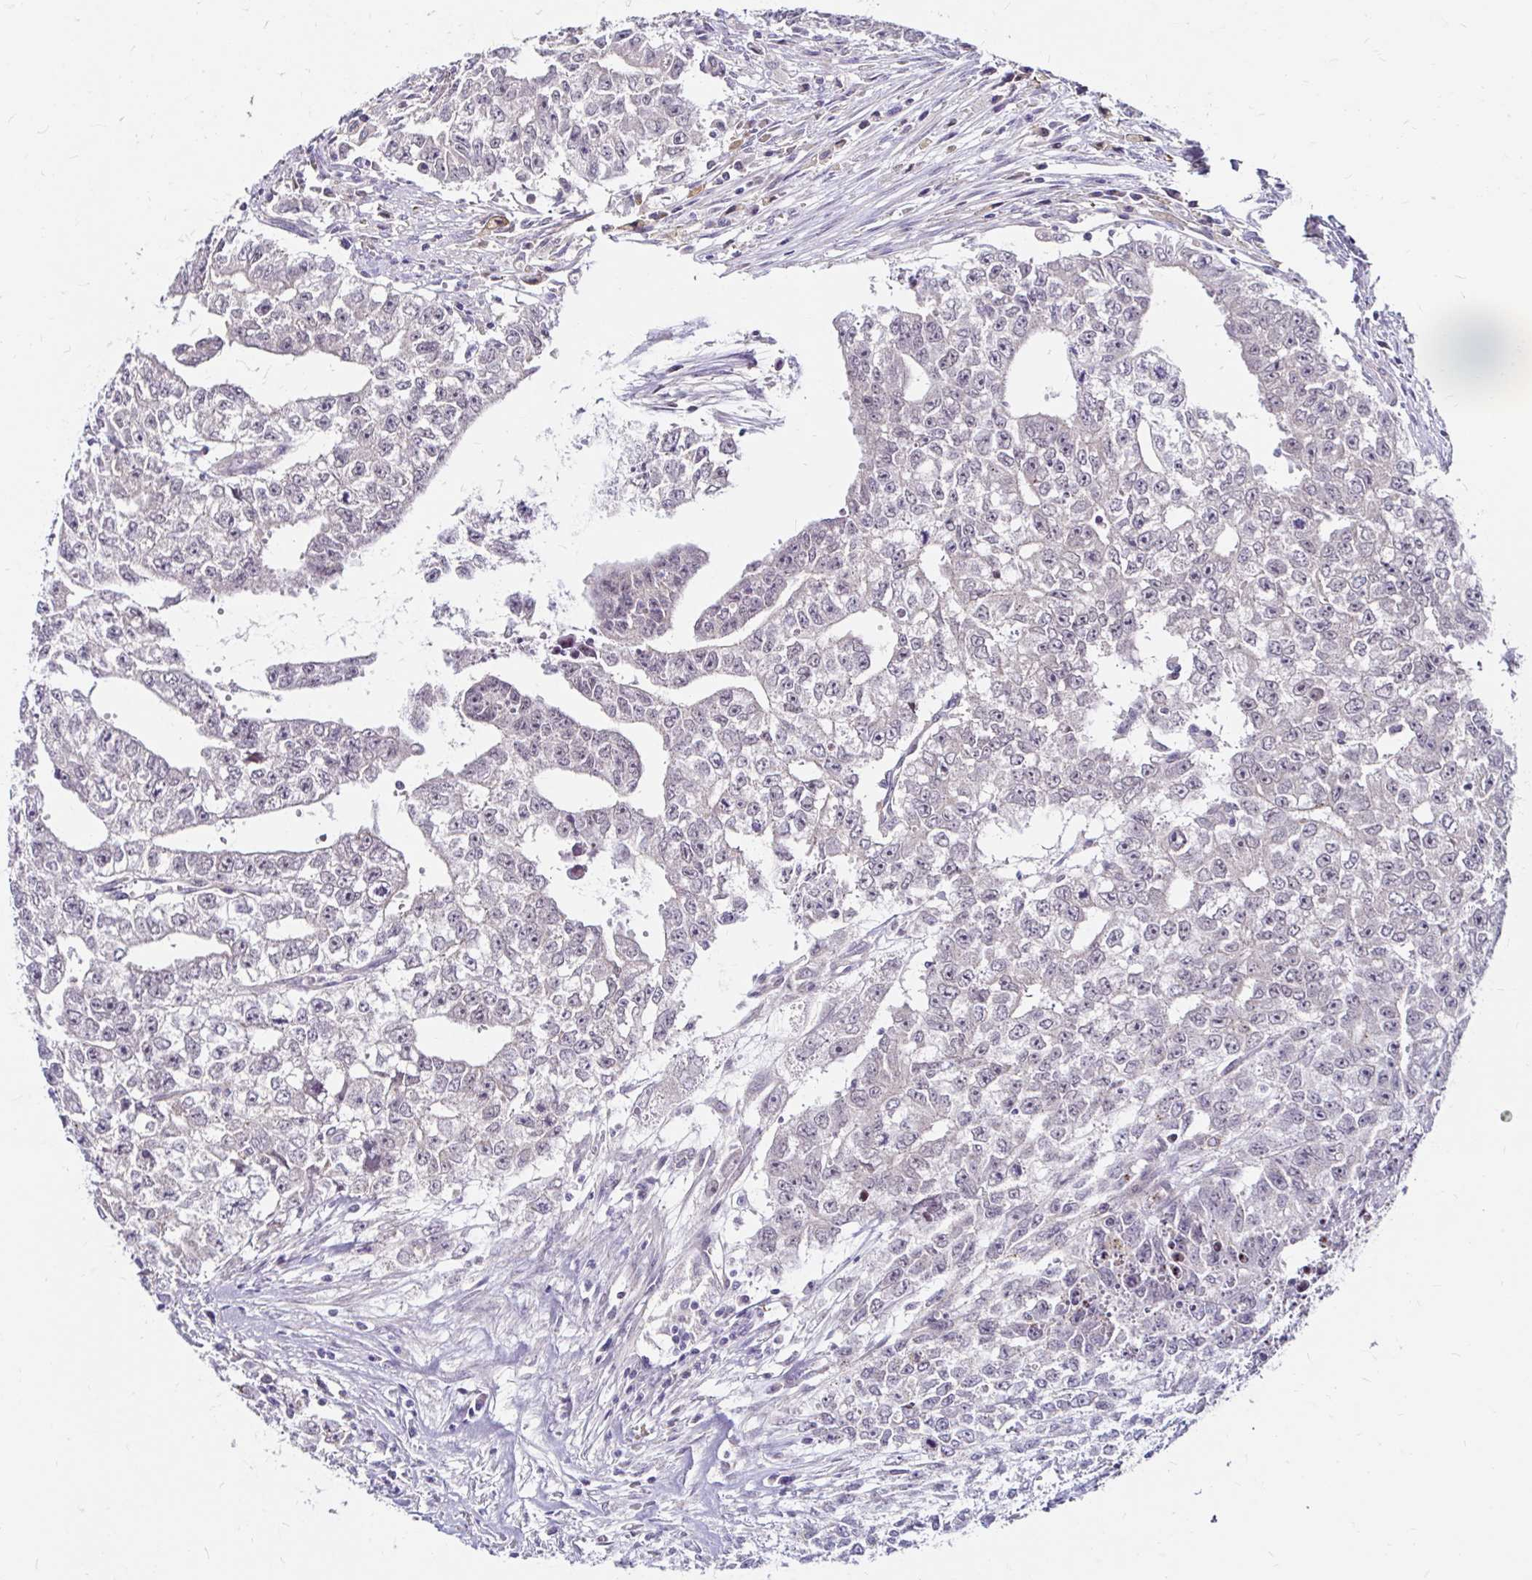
{"staining": {"intensity": "negative", "quantity": "none", "location": "none"}, "tissue": "testis cancer", "cell_type": "Tumor cells", "image_type": "cancer", "snomed": [{"axis": "morphology", "description": "Carcinoma, Embryonal, NOS"}, {"axis": "morphology", "description": "Teratoma, malignant, NOS"}, {"axis": "topography", "description": "Testis"}], "caption": "An IHC image of testis cancer (malignant teratoma) is shown. There is no staining in tumor cells of testis cancer (malignant teratoma).", "gene": "GUCY1A1", "patient": {"sex": "male", "age": 24}}